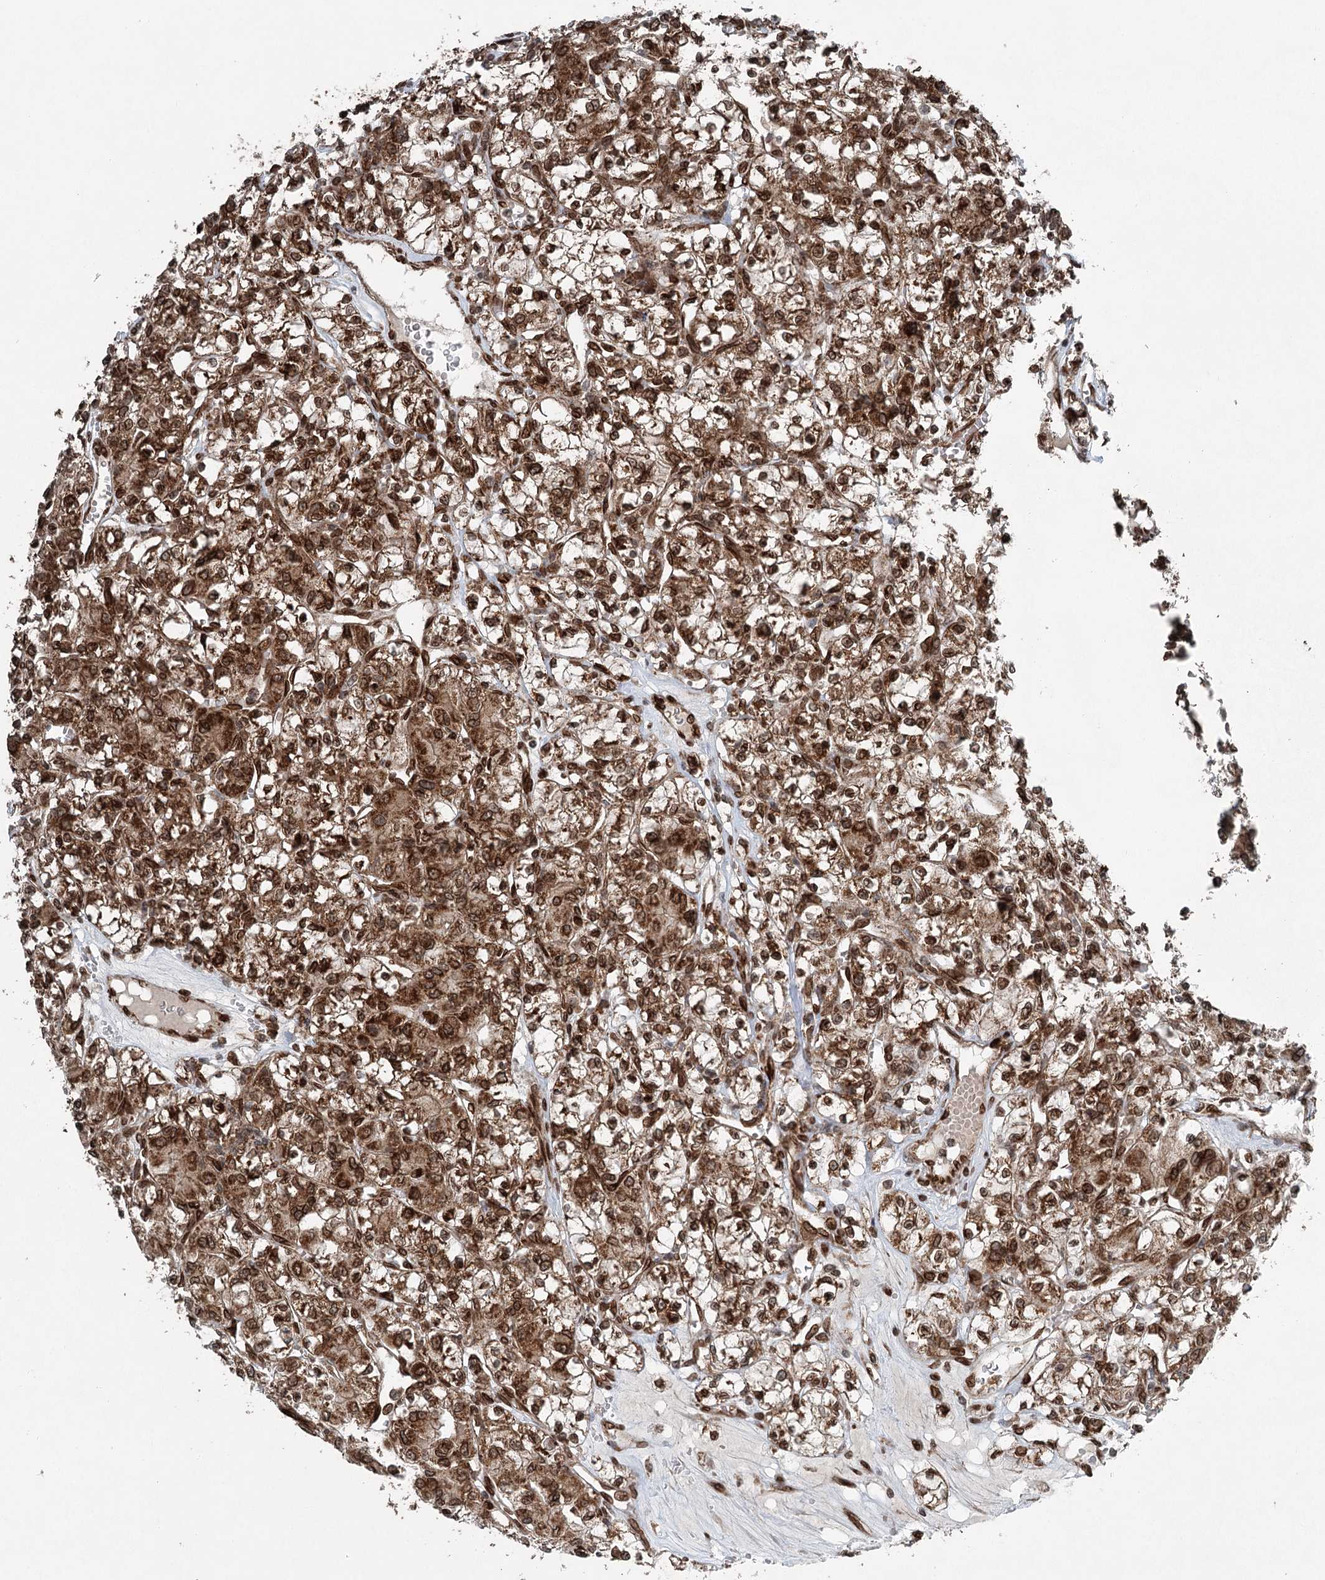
{"staining": {"intensity": "strong", "quantity": ">75%", "location": "cytoplasmic/membranous"}, "tissue": "renal cancer", "cell_type": "Tumor cells", "image_type": "cancer", "snomed": [{"axis": "morphology", "description": "Adenocarcinoma, NOS"}, {"axis": "topography", "description": "Kidney"}], "caption": "A high amount of strong cytoplasmic/membranous staining is present in about >75% of tumor cells in renal cancer tissue. The staining was performed using DAB, with brown indicating positive protein expression. Nuclei are stained blue with hematoxylin.", "gene": "BCKDHA", "patient": {"sex": "female", "age": 59}}